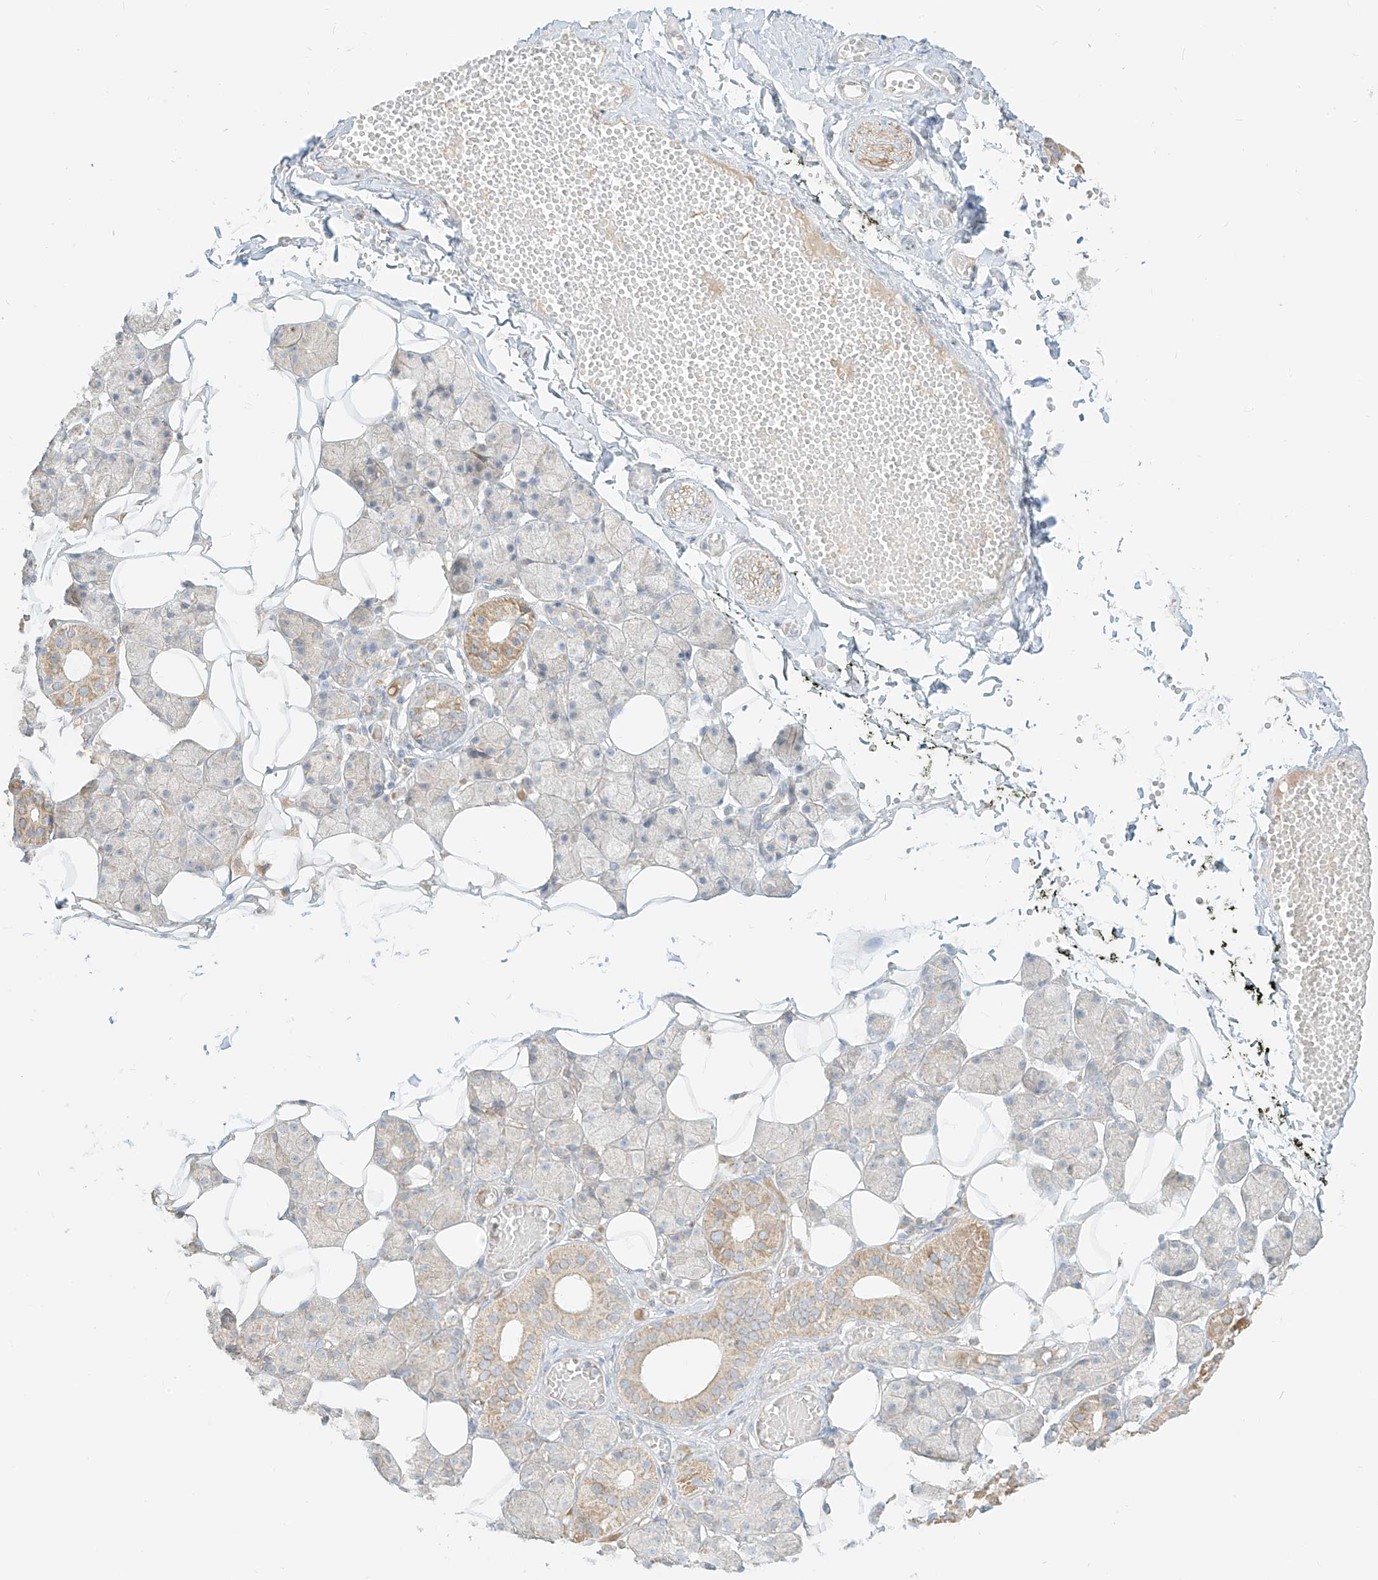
{"staining": {"intensity": "moderate", "quantity": "<25%", "location": "cytoplasmic/membranous"}, "tissue": "salivary gland", "cell_type": "Glandular cells", "image_type": "normal", "snomed": [{"axis": "morphology", "description": "Normal tissue, NOS"}, {"axis": "topography", "description": "Salivary gland"}], "caption": "Protein expression analysis of benign salivary gland reveals moderate cytoplasmic/membranous staining in about <25% of glandular cells.", "gene": "ZIM3", "patient": {"sex": "female", "age": 33}}